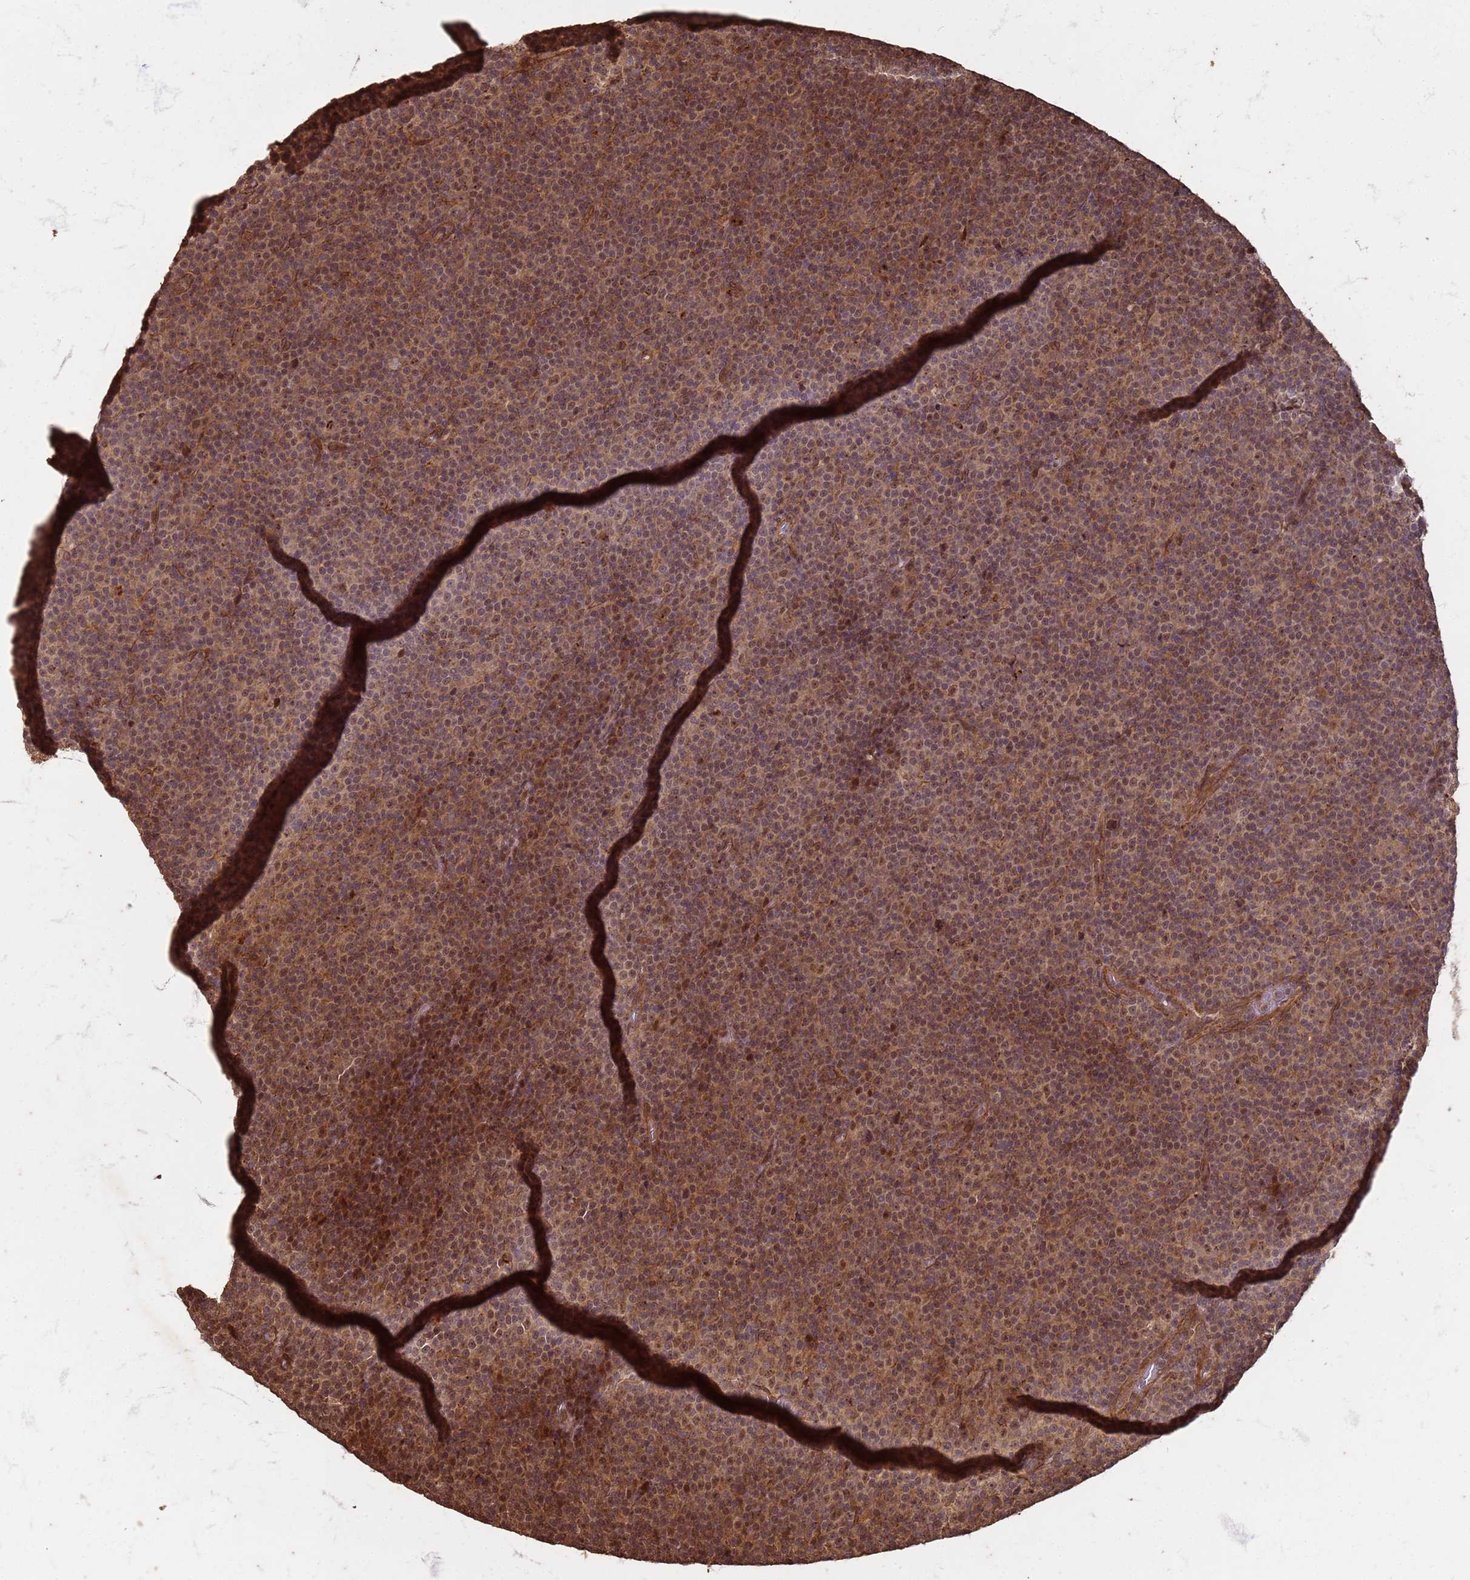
{"staining": {"intensity": "moderate", "quantity": "25%-75%", "location": "cytoplasmic/membranous,nuclear"}, "tissue": "lymphoma", "cell_type": "Tumor cells", "image_type": "cancer", "snomed": [{"axis": "morphology", "description": "Malignant lymphoma, non-Hodgkin's type, Low grade"}, {"axis": "topography", "description": "Lymph node"}], "caption": "Immunohistochemistry staining of low-grade malignant lymphoma, non-Hodgkin's type, which reveals medium levels of moderate cytoplasmic/membranous and nuclear staining in about 25%-75% of tumor cells indicating moderate cytoplasmic/membranous and nuclear protein positivity. The staining was performed using DAB (brown) for protein detection and nuclei were counterstained in hematoxylin (blue).", "gene": "KIF26A", "patient": {"sex": "female", "age": 67}}